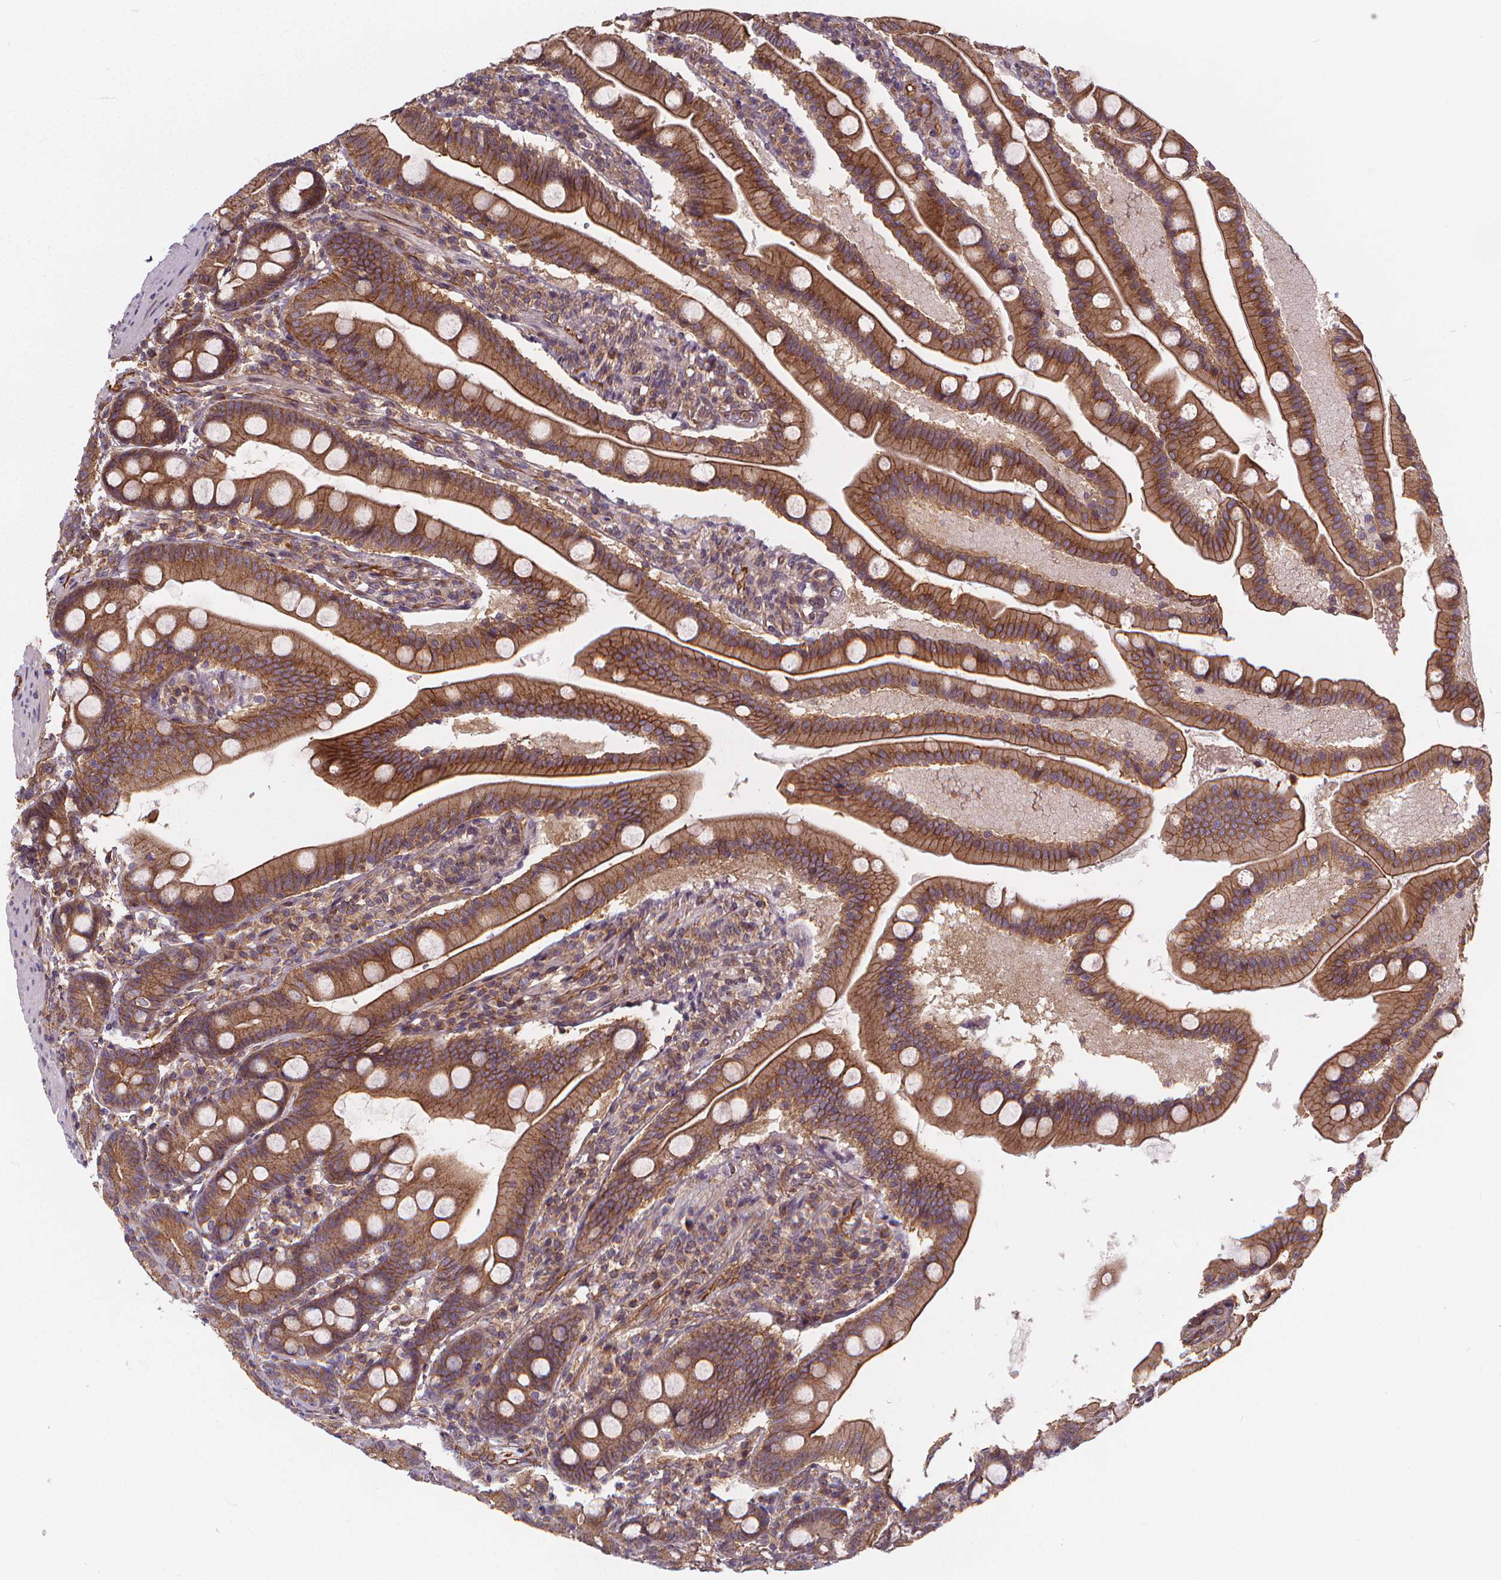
{"staining": {"intensity": "strong", "quantity": ">75%", "location": "cytoplasmic/membranous"}, "tissue": "duodenum", "cell_type": "Glandular cells", "image_type": "normal", "snomed": [{"axis": "morphology", "description": "Normal tissue, NOS"}, {"axis": "topography", "description": "Duodenum"}], "caption": "Unremarkable duodenum was stained to show a protein in brown. There is high levels of strong cytoplasmic/membranous expression in about >75% of glandular cells. The protein is stained brown, and the nuclei are stained in blue (DAB IHC with brightfield microscopy, high magnification).", "gene": "CLINT1", "patient": {"sex": "female", "age": 67}}